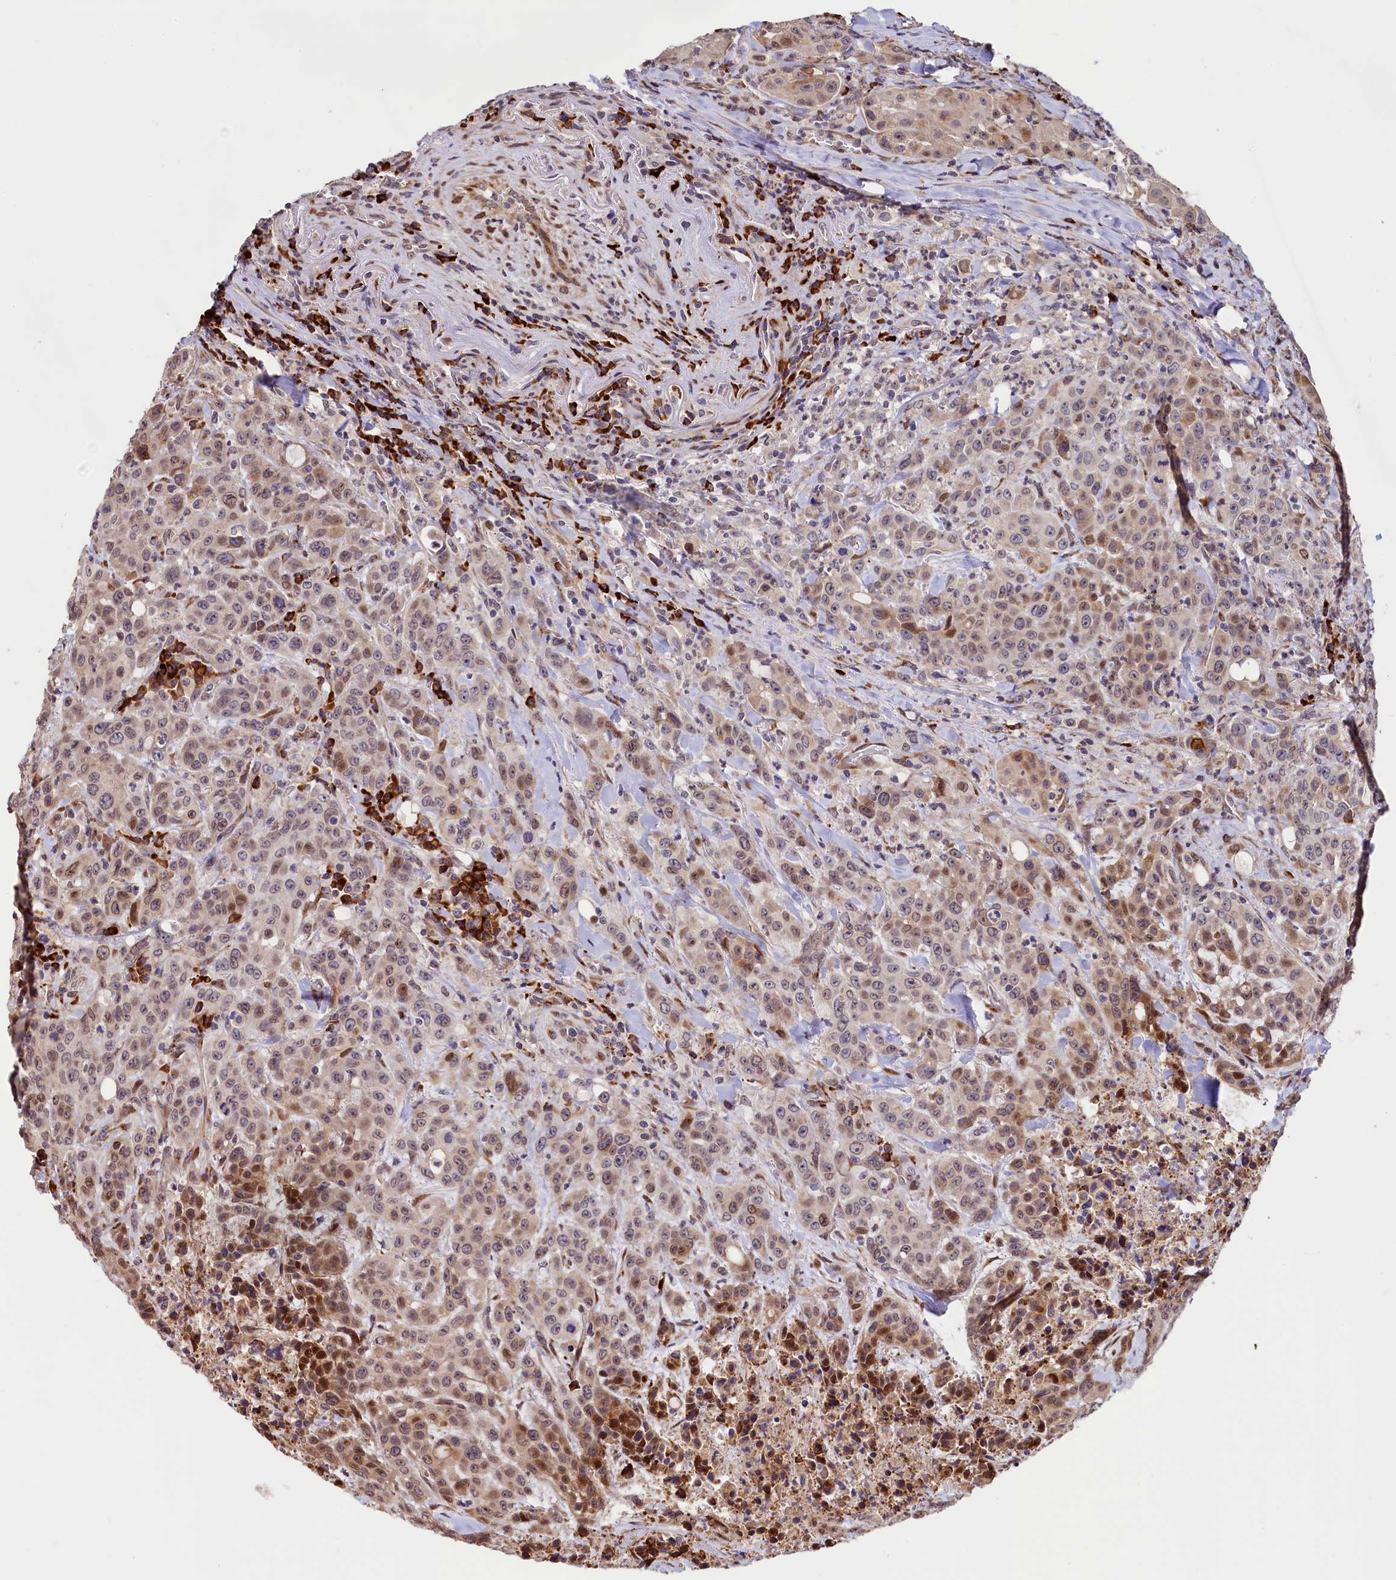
{"staining": {"intensity": "moderate", "quantity": "<25%", "location": "cytoplasmic/membranous,nuclear"}, "tissue": "colorectal cancer", "cell_type": "Tumor cells", "image_type": "cancer", "snomed": [{"axis": "morphology", "description": "Adenocarcinoma, NOS"}, {"axis": "topography", "description": "Colon"}], "caption": "IHC (DAB (3,3'-diaminobenzidine)) staining of colorectal cancer (adenocarcinoma) shows moderate cytoplasmic/membranous and nuclear protein positivity in approximately <25% of tumor cells.", "gene": "C5orf15", "patient": {"sex": "male", "age": 62}}